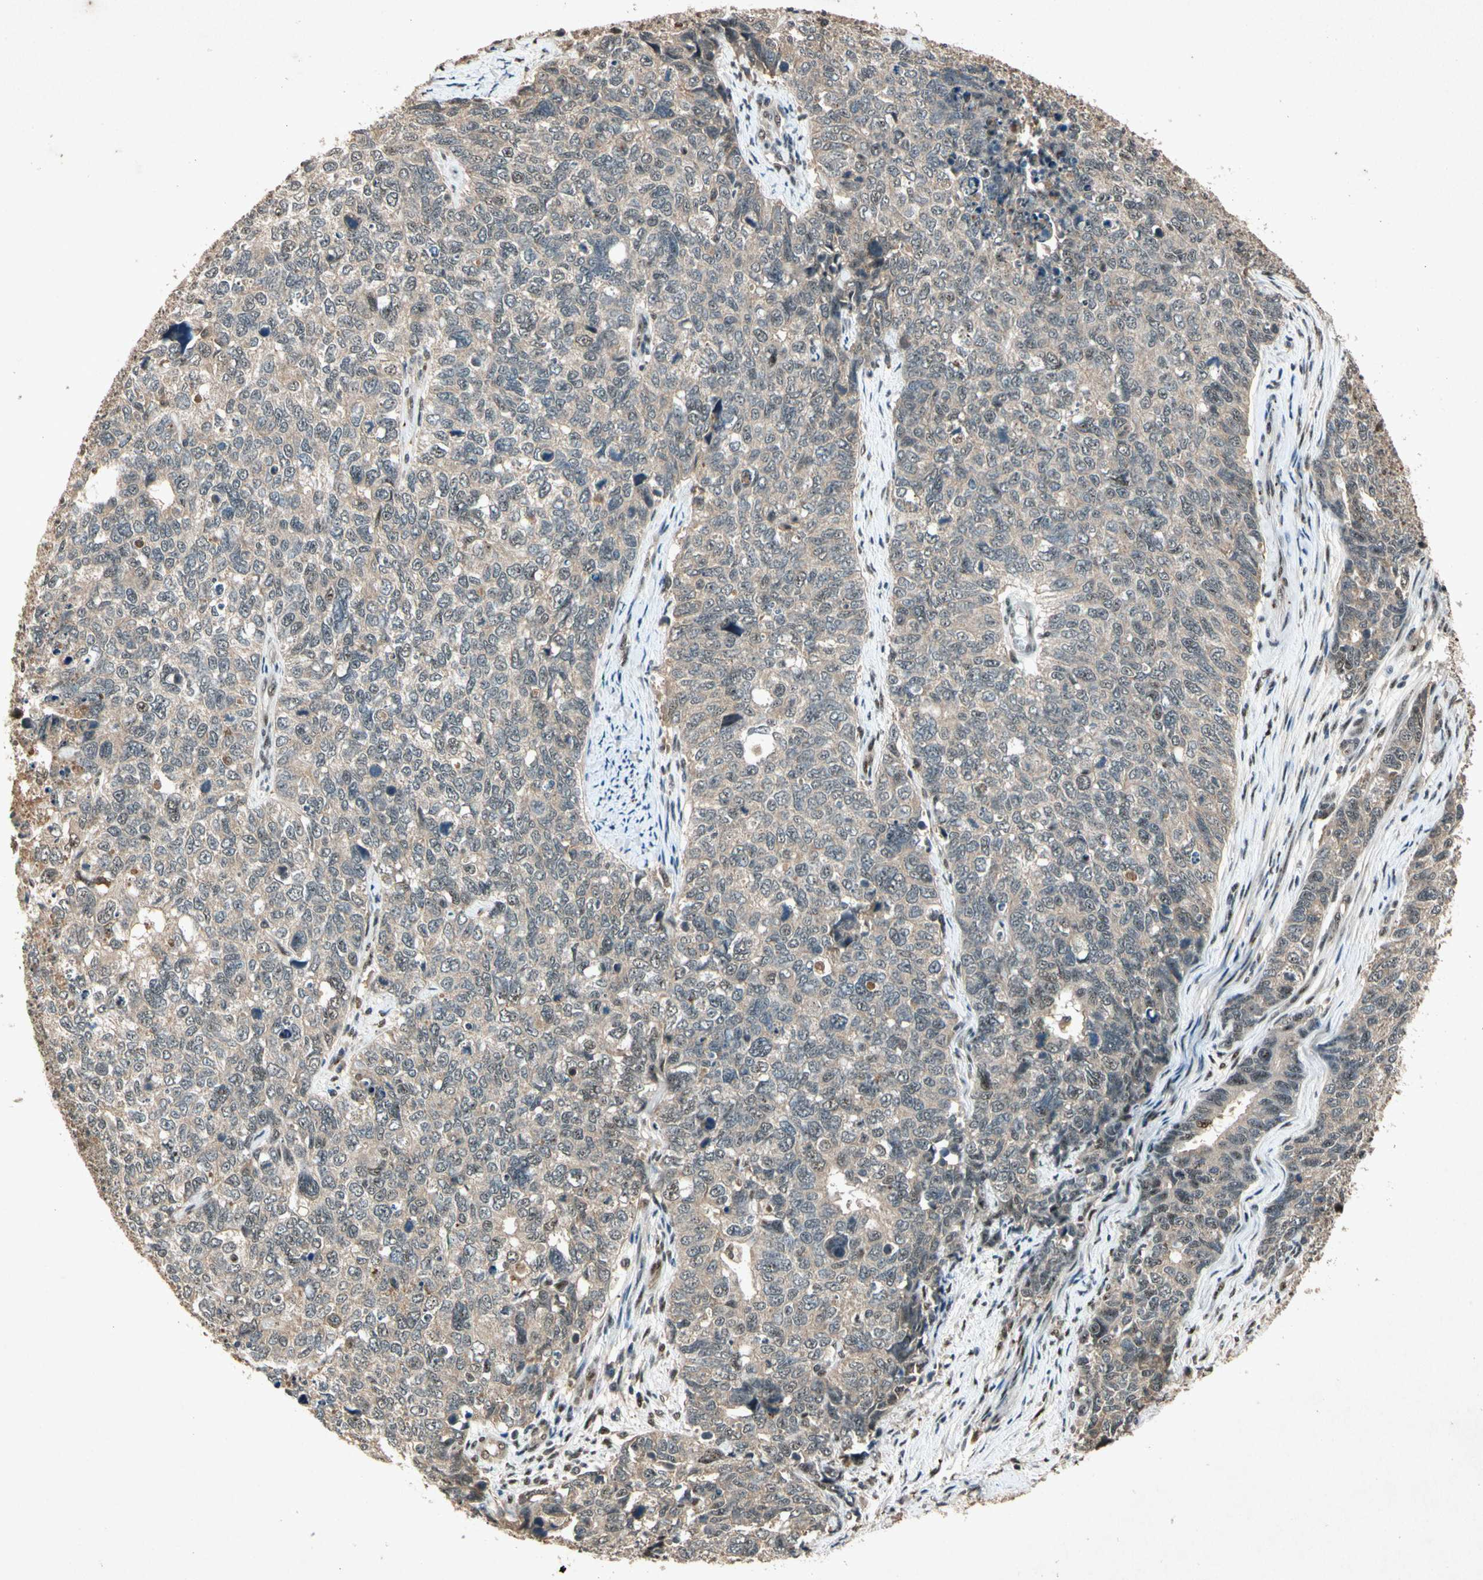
{"staining": {"intensity": "weak", "quantity": ">75%", "location": "cytoplasmic/membranous,nuclear"}, "tissue": "cervical cancer", "cell_type": "Tumor cells", "image_type": "cancer", "snomed": [{"axis": "morphology", "description": "Squamous cell carcinoma, NOS"}, {"axis": "topography", "description": "Cervix"}], "caption": "This is an image of IHC staining of cervical squamous cell carcinoma, which shows weak expression in the cytoplasmic/membranous and nuclear of tumor cells.", "gene": "PML", "patient": {"sex": "female", "age": 63}}